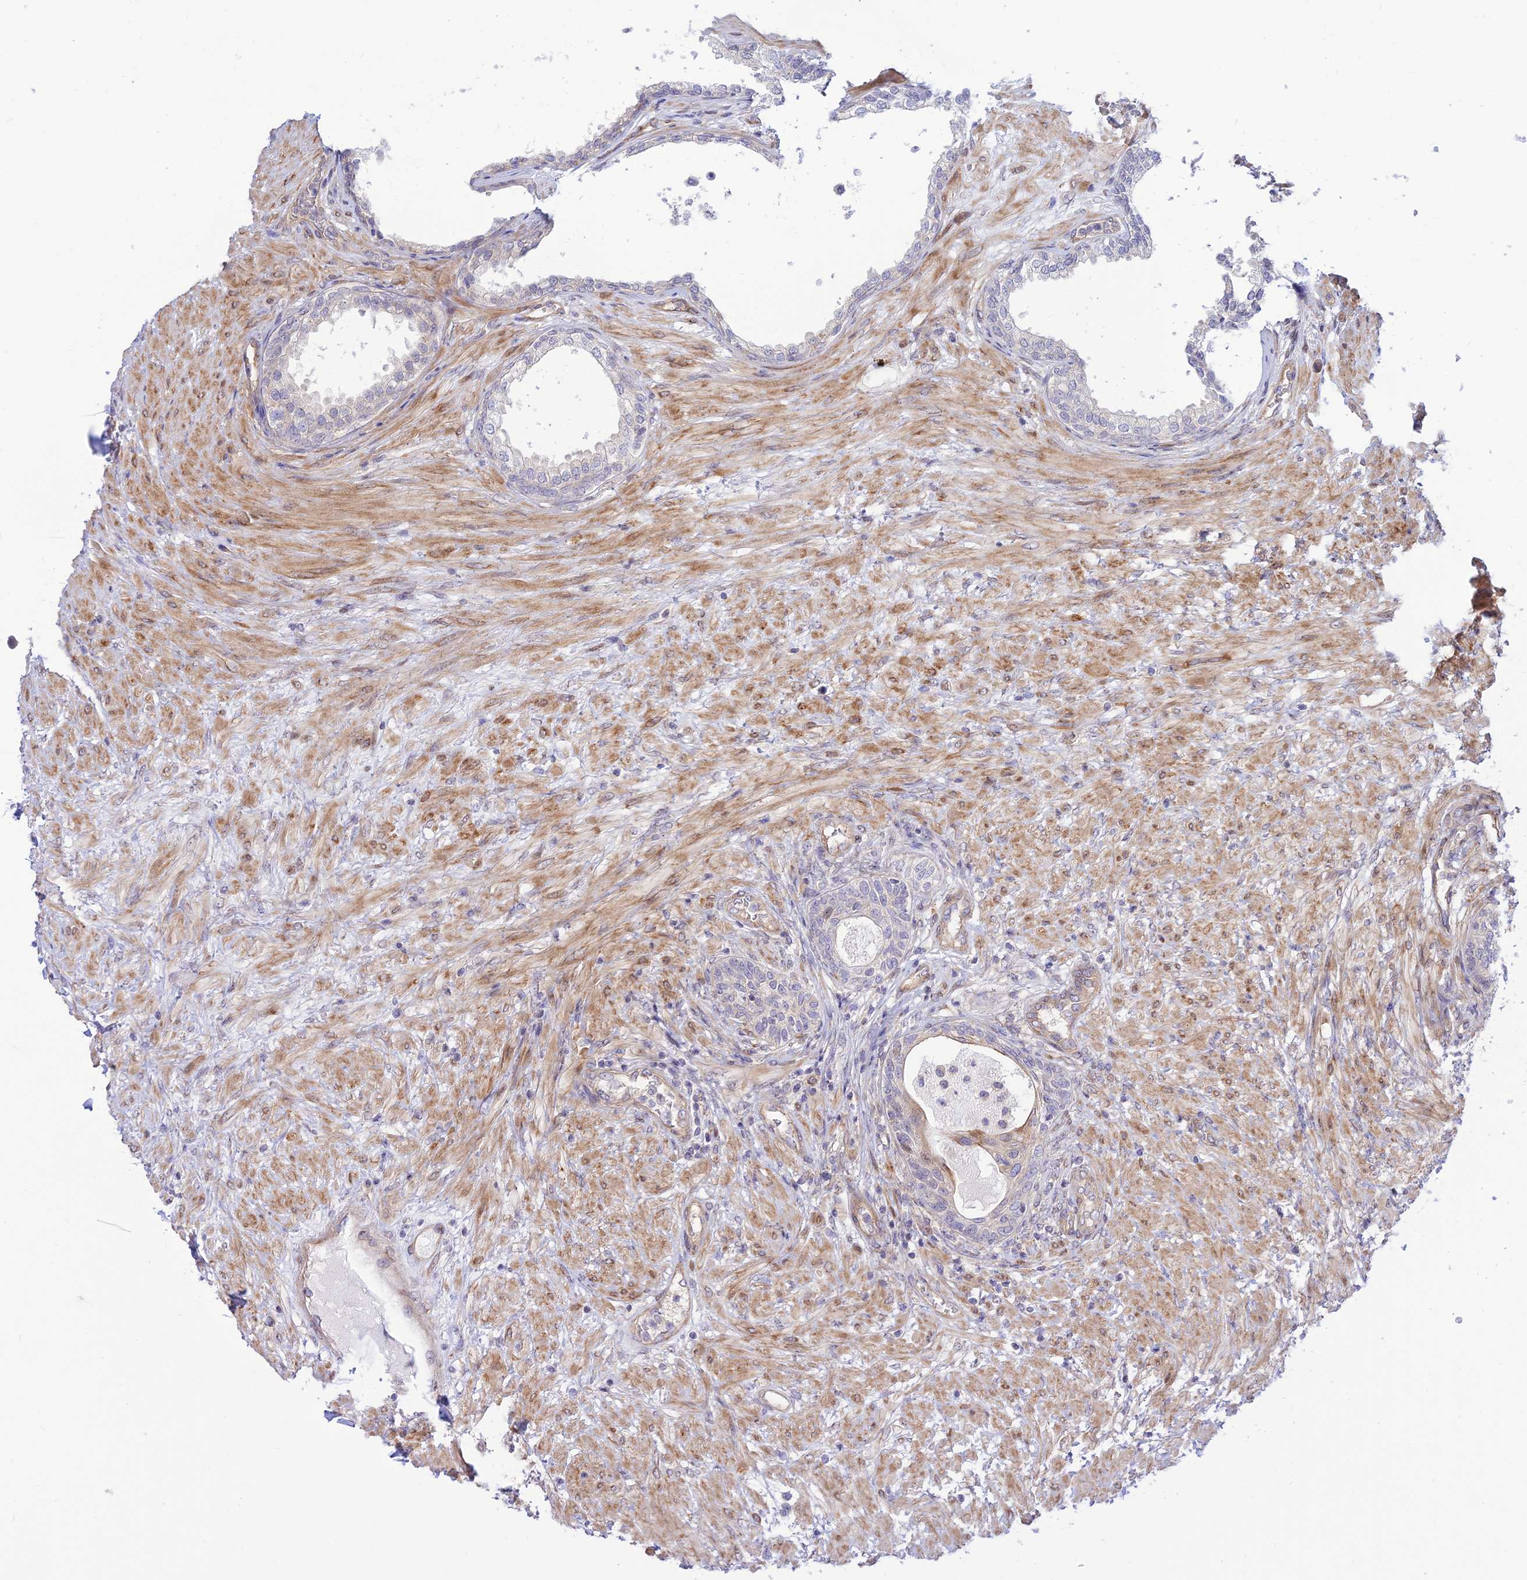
{"staining": {"intensity": "moderate", "quantity": "<25%", "location": "cytoplasmic/membranous"}, "tissue": "prostate", "cell_type": "Glandular cells", "image_type": "normal", "snomed": [{"axis": "morphology", "description": "Normal tissue, NOS"}, {"axis": "topography", "description": "Prostate"}], "caption": "Protein staining of normal prostate displays moderate cytoplasmic/membranous staining in approximately <25% of glandular cells.", "gene": "KCNAB1", "patient": {"sex": "male", "age": 76}}